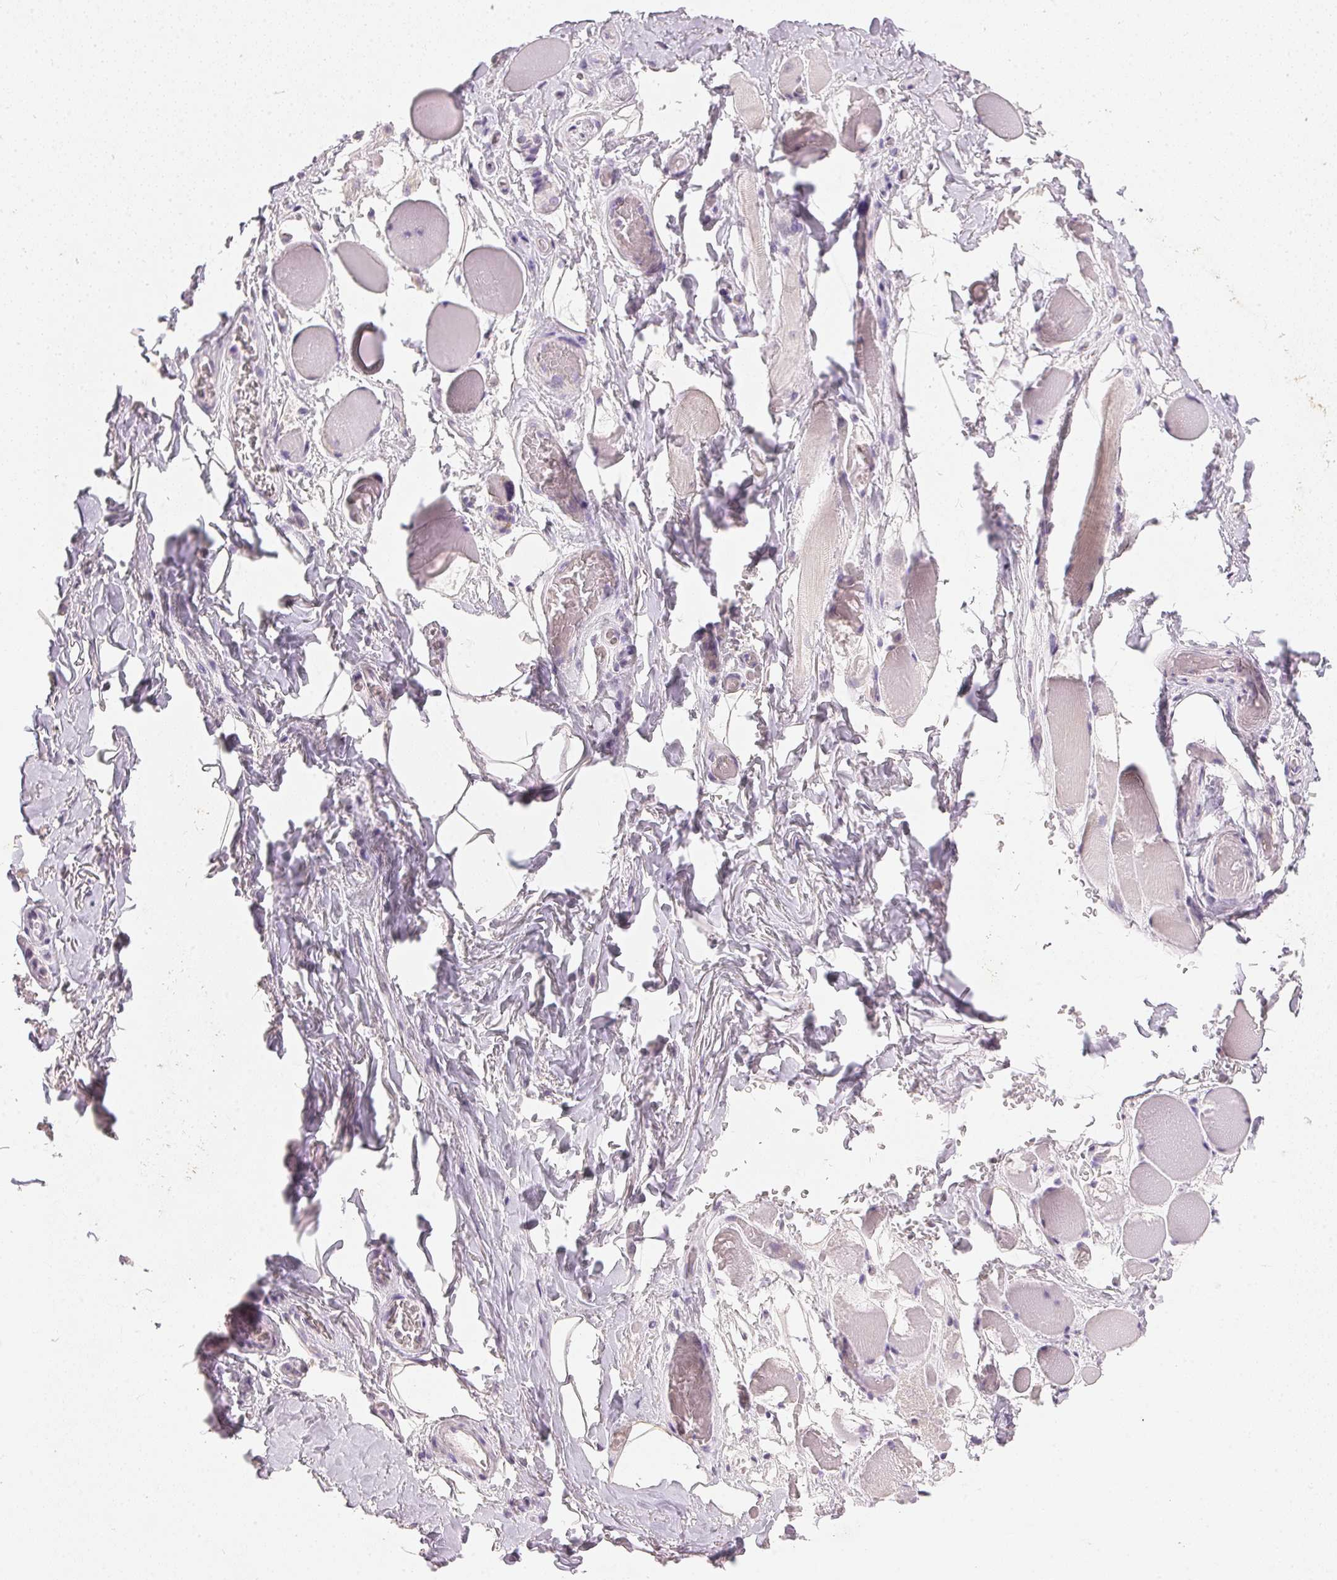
{"staining": {"intensity": "weak", "quantity": "<25%", "location": "cytoplasmic/membranous"}, "tissue": "skeletal muscle", "cell_type": "Myocytes", "image_type": "normal", "snomed": [{"axis": "morphology", "description": "Normal tissue, NOS"}, {"axis": "topography", "description": "Skeletal muscle"}, {"axis": "topography", "description": "Anal"}, {"axis": "topography", "description": "Peripheral nerve tissue"}], "caption": "IHC of benign skeletal muscle reveals no positivity in myocytes.", "gene": "IGFBP1", "patient": {"sex": "male", "age": 53}}